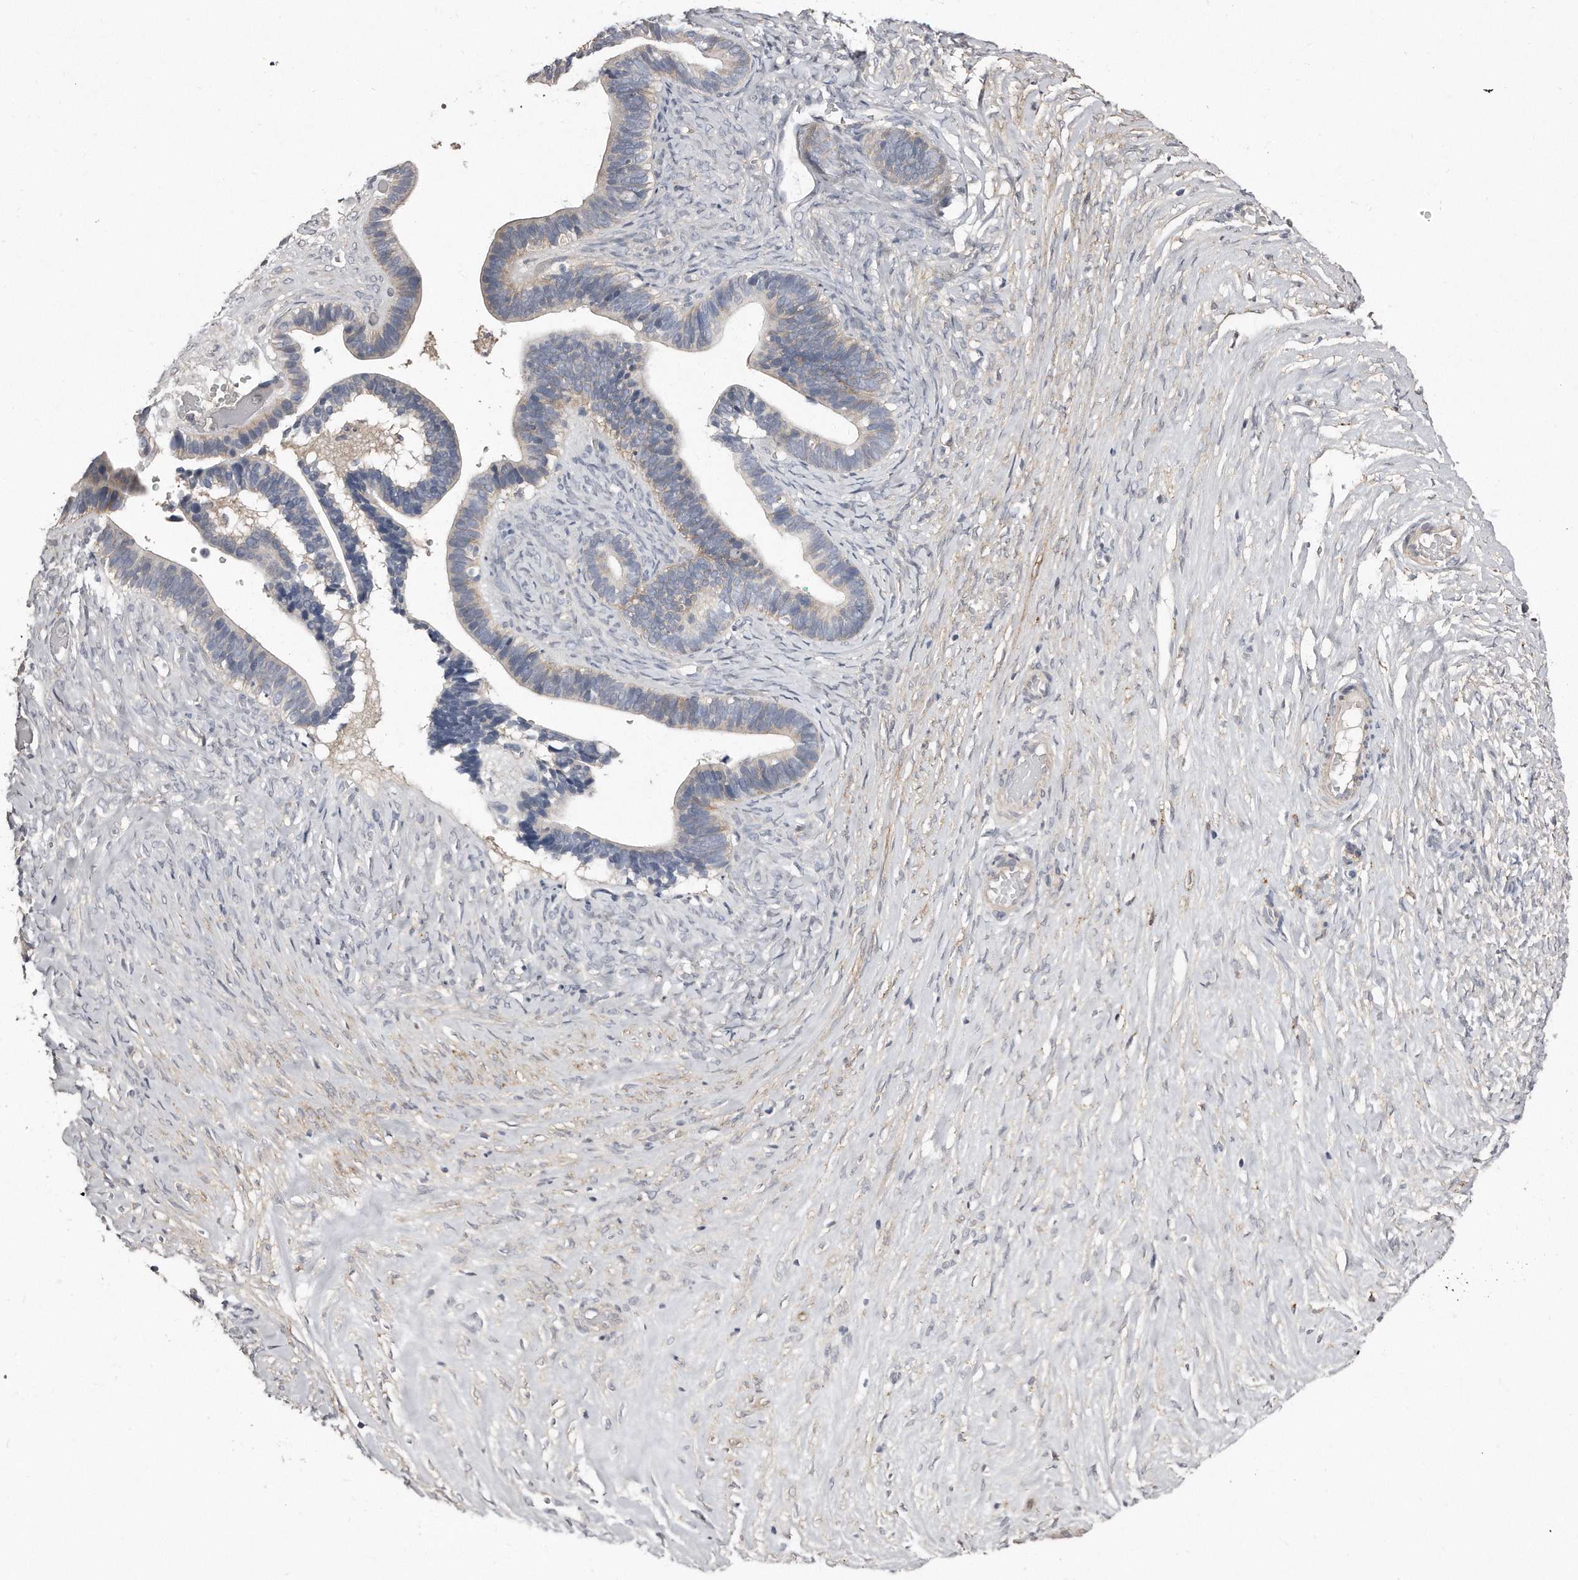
{"staining": {"intensity": "weak", "quantity": "<25%", "location": "cytoplasmic/membranous"}, "tissue": "ovarian cancer", "cell_type": "Tumor cells", "image_type": "cancer", "snomed": [{"axis": "morphology", "description": "Cystadenocarcinoma, serous, NOS"}, {"axis": "topography", "description": "Ovary"}], "caption": "IHC of human ovarian cancer (serous cystadenocarcinoma) exhibits no expression in tumor cells. Nuclei are stained in blue.", "gene": "LMOD1", "patient": {"sex": "female", "age": 56}}